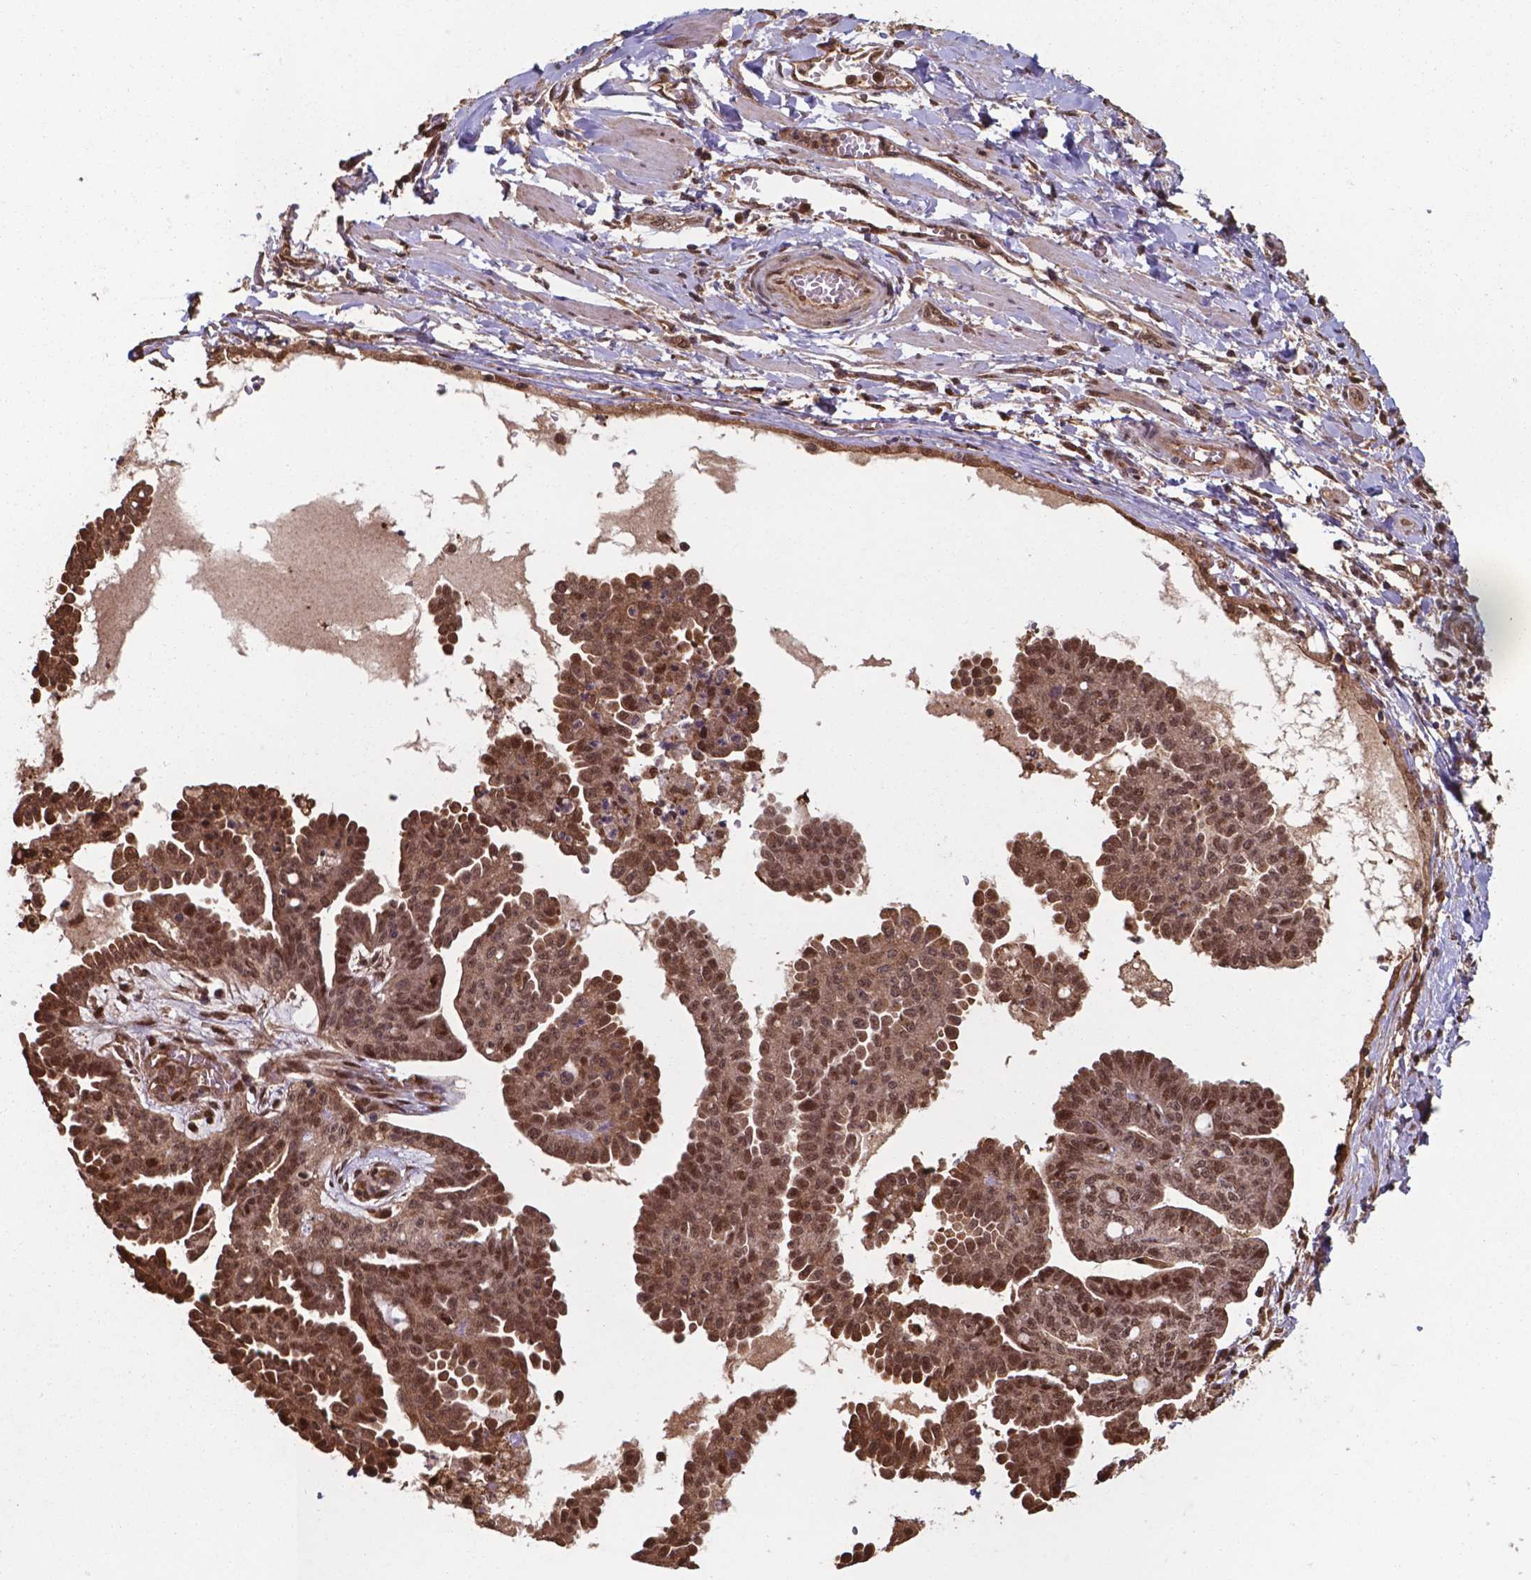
{"staining": {"intensity": "moderate", "quantity": ">75%", "location": "cytoplasmic/membranous,nuclear"}, "tissue": "ovarian cancer", "cell_type": "Tumor cells", "image_type": "cancer", "snomed": [{"axis": "morphology", "description": "Cystadenocarcinoma, serous, NOS"}, {"axis": "topography", "description": "Ovary"}], "caption": "A photomicrograph showing moderate cytoplasmic/membranous and nuclear staining in about >75% of tumor cells in ovarian cancer (serous cystadenocarcinoma), as visualized by brown immunohistochemical staining.", "gene": "CHP2", "patient": {"sex": "female", "age": 71}}